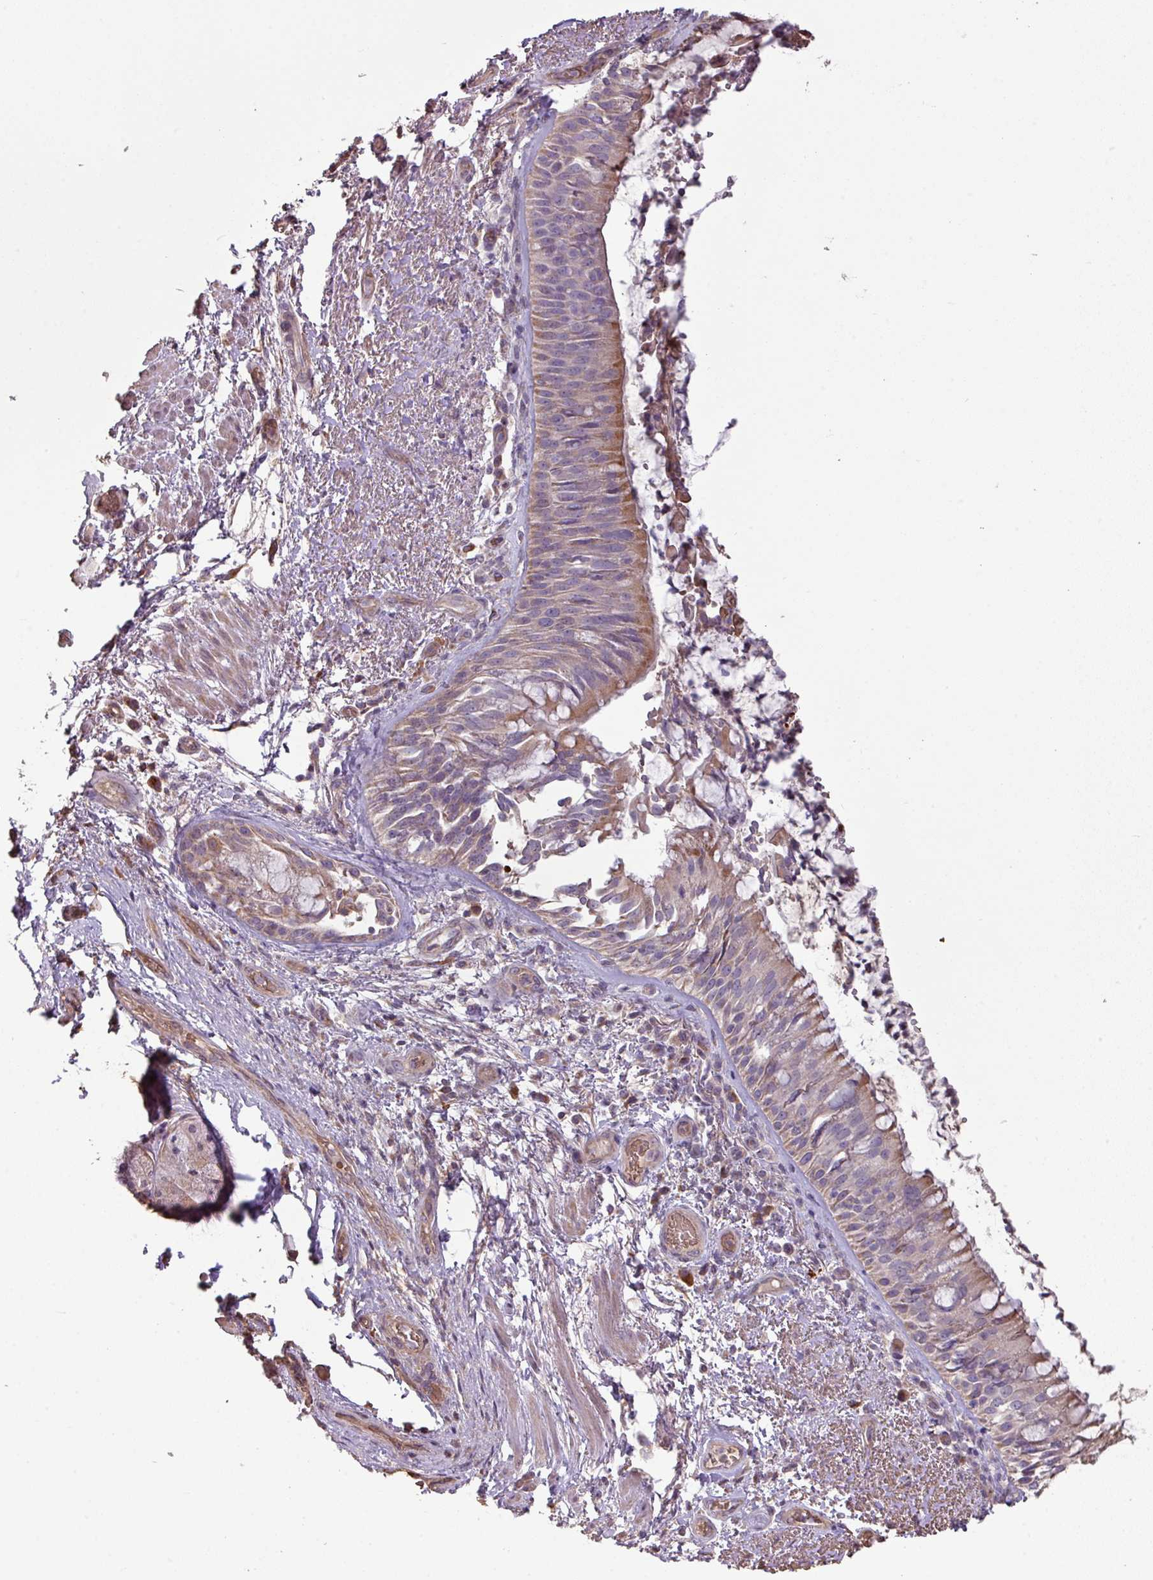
{"staining": {"intensity": "moderate", "quantity": ">75%", "location": "cytoplasmic/membranous"}, "tissue": "bronchus", "cell_type": "Respiratory epithelial cells", "image_type": "normal", "snomed": [{"axis": "morphology", "description": "Normal tissue, NOS"}, {"axis": "topography", "description": "Cartilage tissue"}, {"axis": "topography", "description": "Bronchus"}], "caption": "Brown immunohistochemical staining in benign human bronchus shows moderate cytoplasmic/membranous expression in approximately >75% of respiratory epithelial cells.", "gene": "NHSL2", "patient": {"sex": "male", "age": 63}}